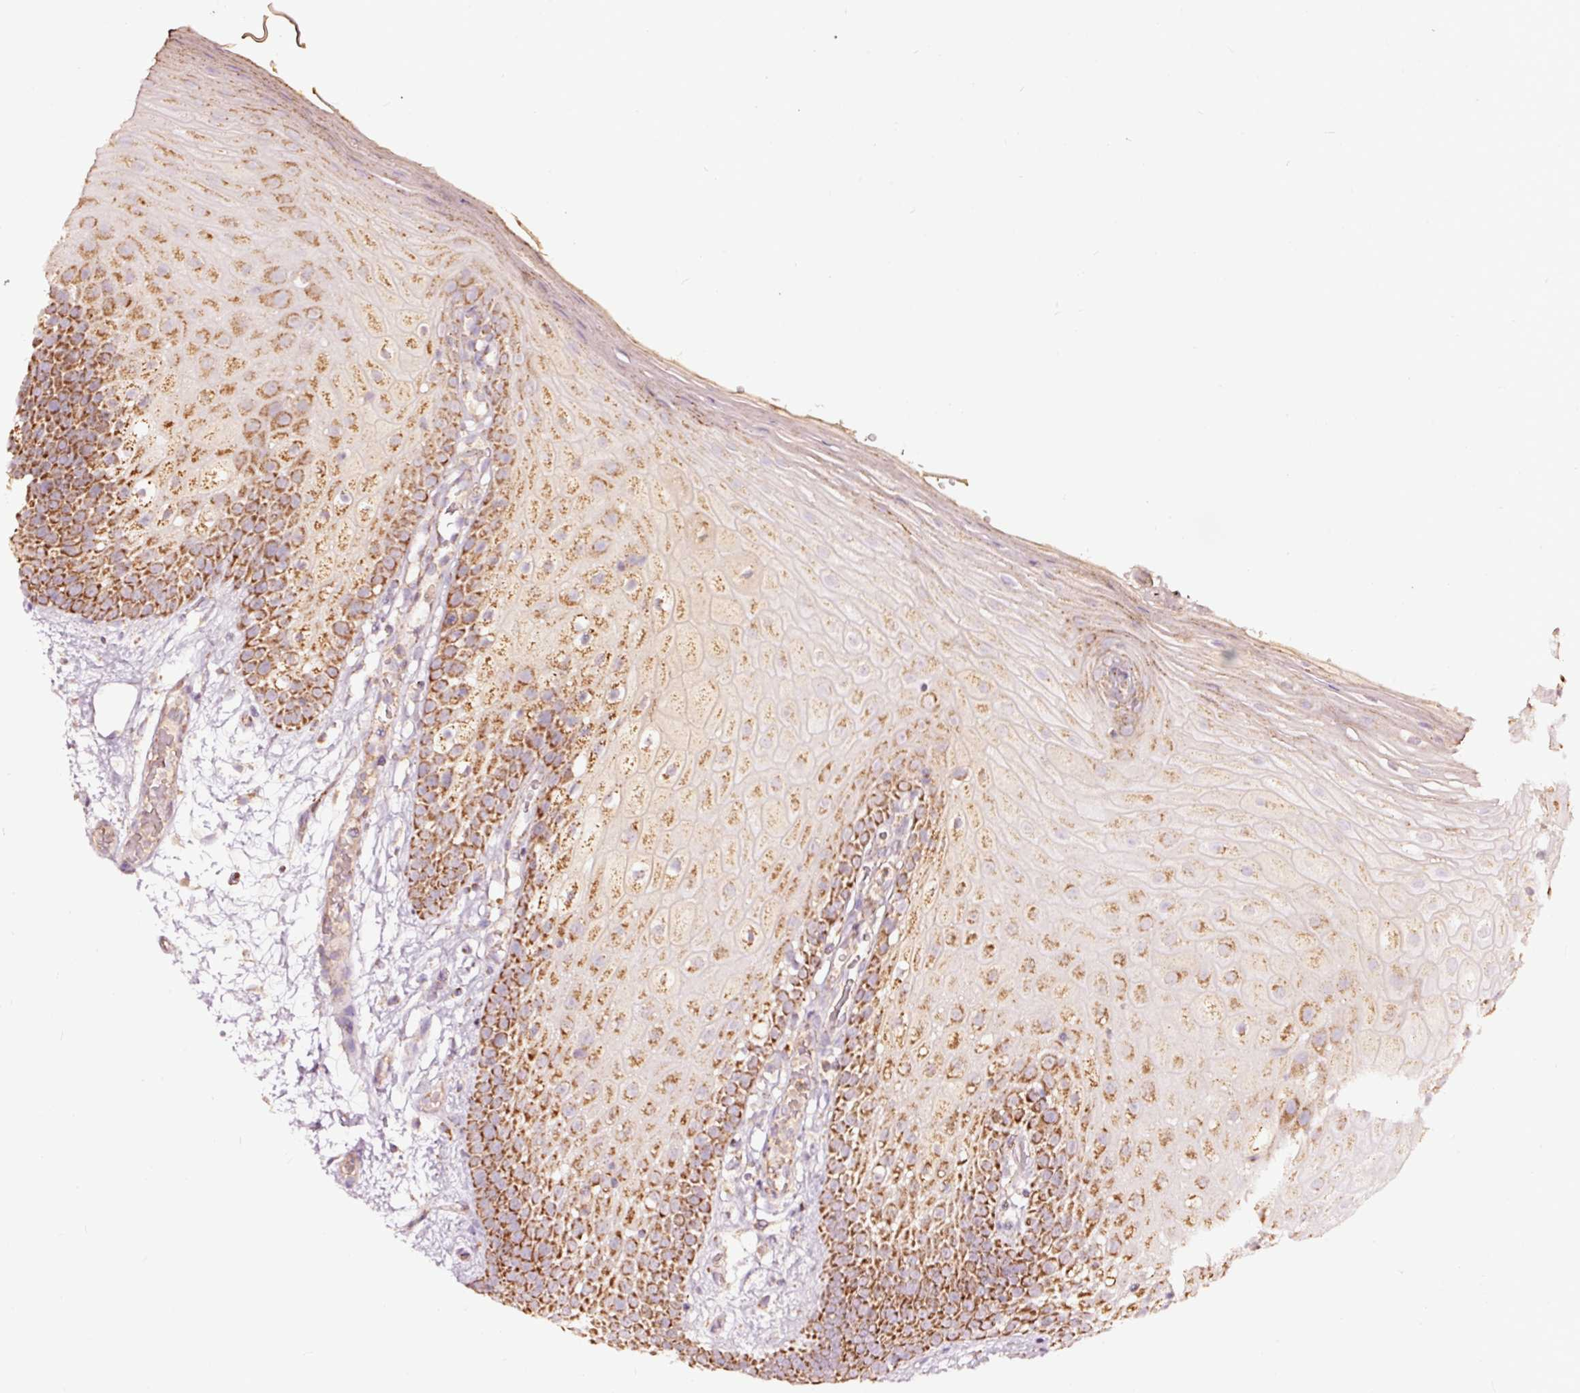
{"staining": {"intensity": "strong", "quantity": ">75%", "location": "cytoplasmic/membranous"}, "tissue": "oral mucosa", "cell_type": "Squamous epithelial cells", "image_type": "normal", "snomed": [{"axis": "morphology", "description": "Normal tissue, NOS"}, {"axis": "morphology", "description": "Squamous cell carcinoma, NOS"}, {"axis": "topography", "description": "Oral tissue"}, {"axis": "topography", "description": "Tounge, NOS"}, {"axis": "topography", "description": "Head-Neck"}], "caption": "The photomicrograph exhibits staining of normal oral mucosa, revealing strong cytoplasmic/membranous protein expression (brown color) within squamous epithelial cells. Immunohistochemistry (ihc) stains the protein of interest in brown and the nuclei are stained blue.", "gene": "TPM1", "patient": {"sex": "male", "age": 76}}